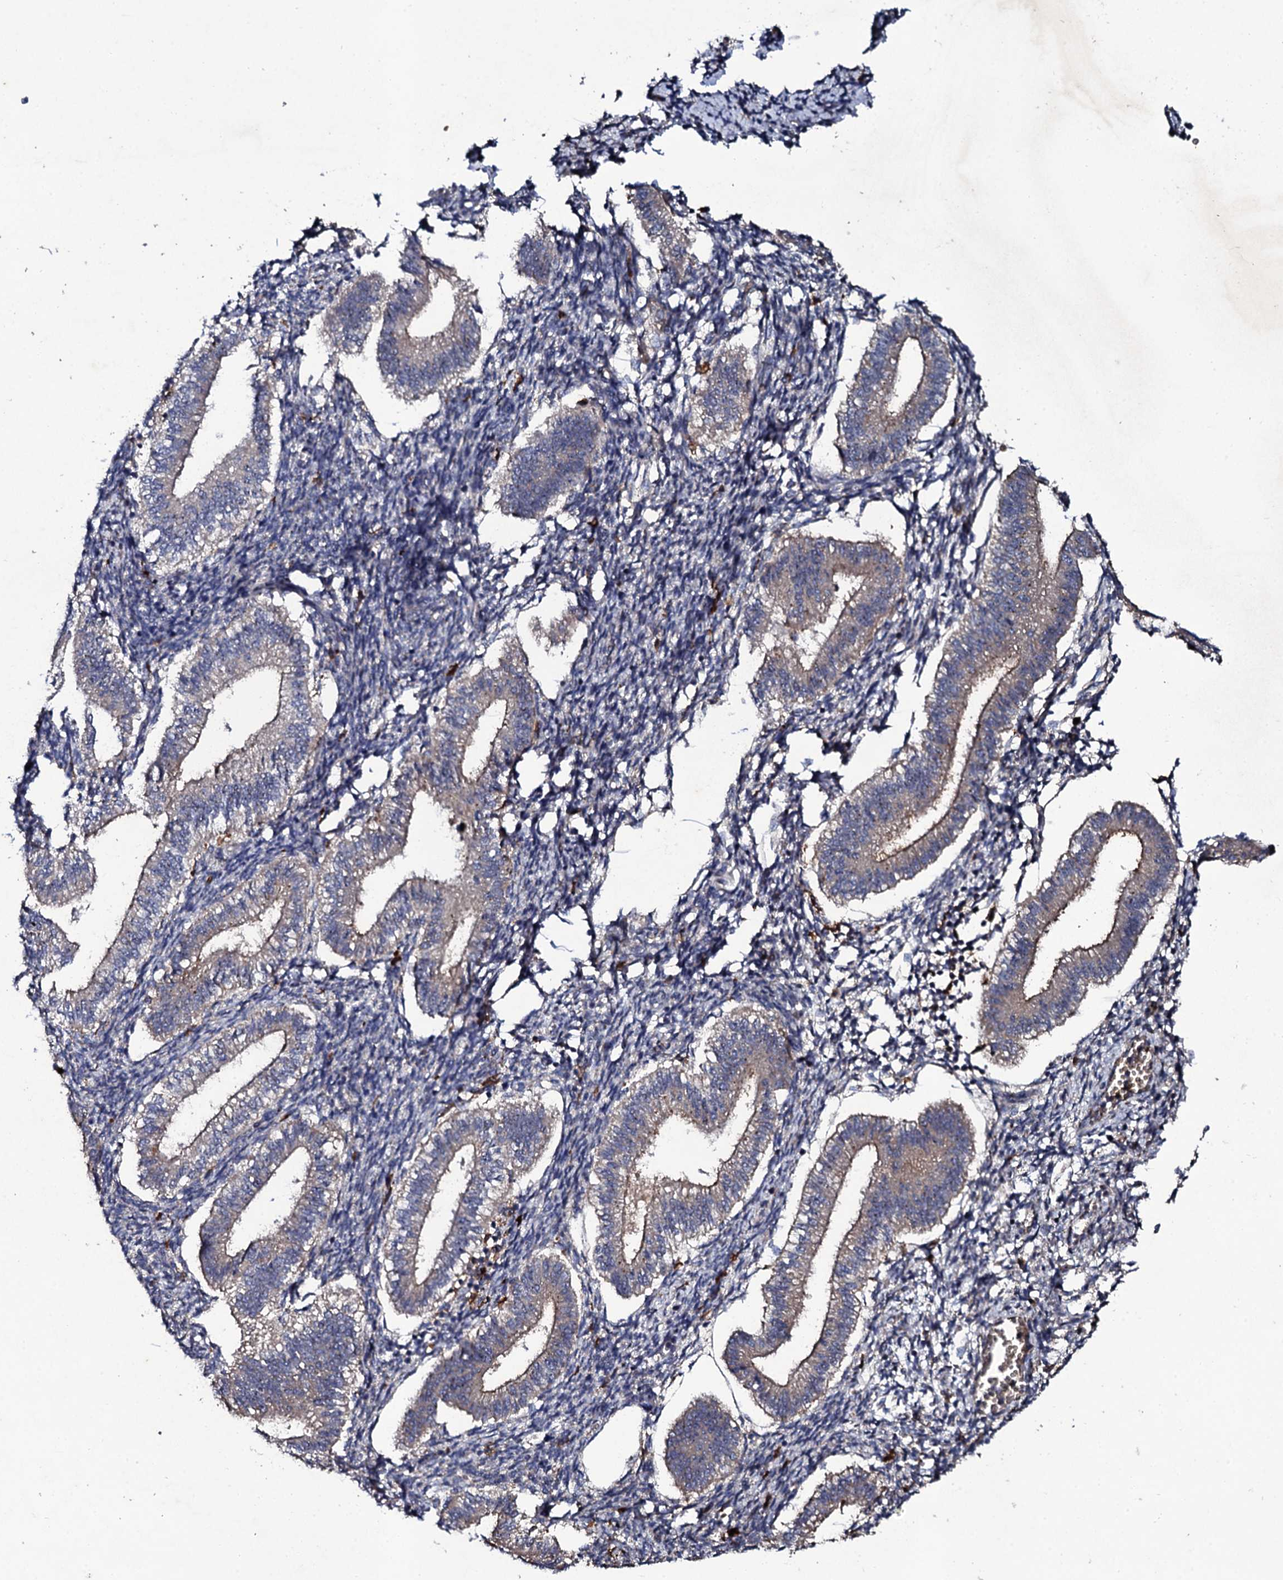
{"staining": {"intensity": "negative", "quantity": "none", "location": "none"}, "tissue": "endometrium", "cell_type": "Cells in endometrial stroma", "image_type": "normal", "snomed": [{"axis": "morphology", "description": "Normal tissue, NOS"}, {"axis": "topography", "description": "Endometrium"}], "caption": "IHC image of normal human endometrium stained for a protein (brown), which displays no expression in cells in endometrial stroma. Brightfield microscopy of immunohistochemistry (IHC) stained with DAB (3,3'-diaminobenzidine) (brown) and hematoxylin (blue), captured at high magnification.", "gene": "LRRC28", "patient": {"sex": "female", "age": 25}}